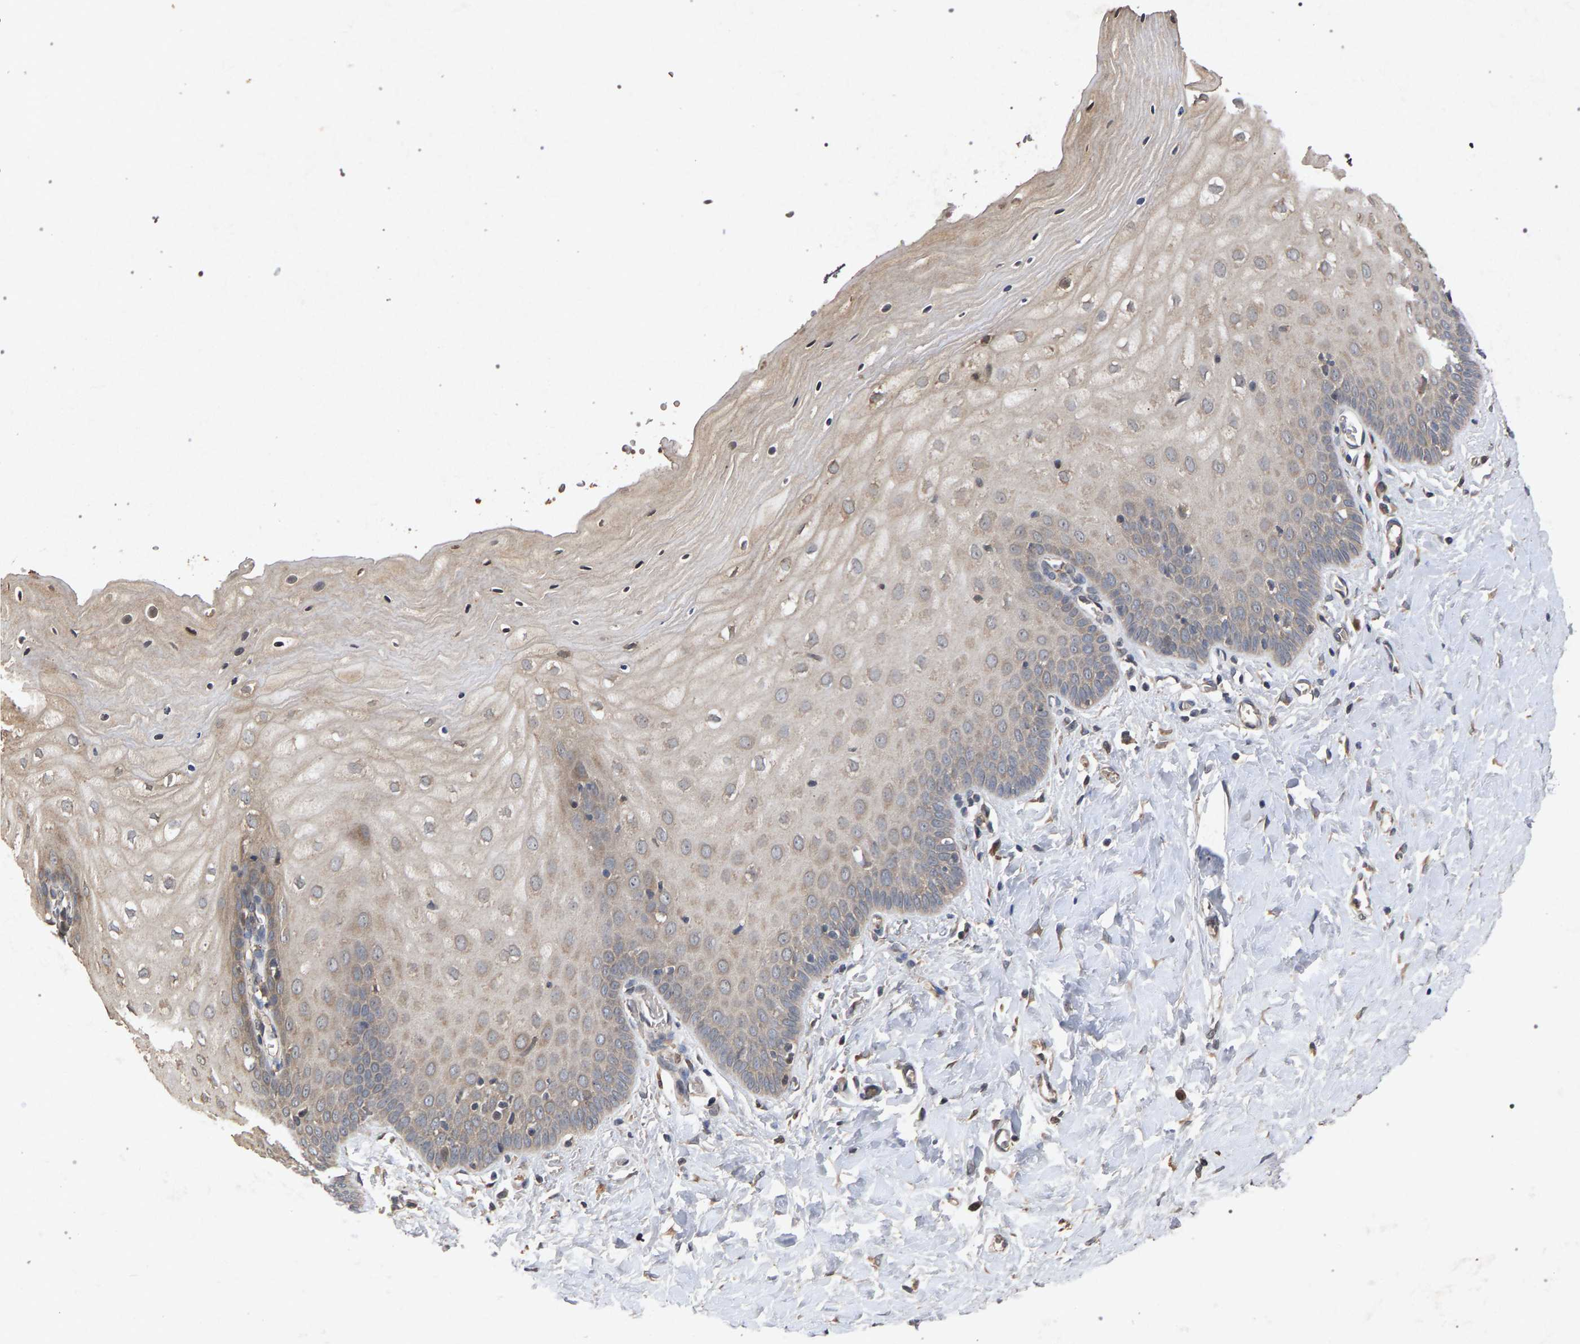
{"staining": {"intensity": "moderate", "quantity": ">75%", "location": "cytoplasmic/membranous"}, "tissue": "cervix", "cell_type": "Glandular cells", "image_type": "normal", "snomed": [{"axis": "morphology", "description": "Normal tissue, NOS"}, {"axis": "topography", "description": "Cervix"}], "caption": "Normal cervix was stained to show a protein in brown. There is medium levels of moderate cytoplasmic/membranous expression in about >75% of glandular cells. (Stains: DAB (3,3'-diaminobenzidine) in brown, nuclei in blue, Microscopy: brightfield microscopy at high magnification).", "gene": "SLC4A4", "patient": {"sex": "female", "age": 55}}